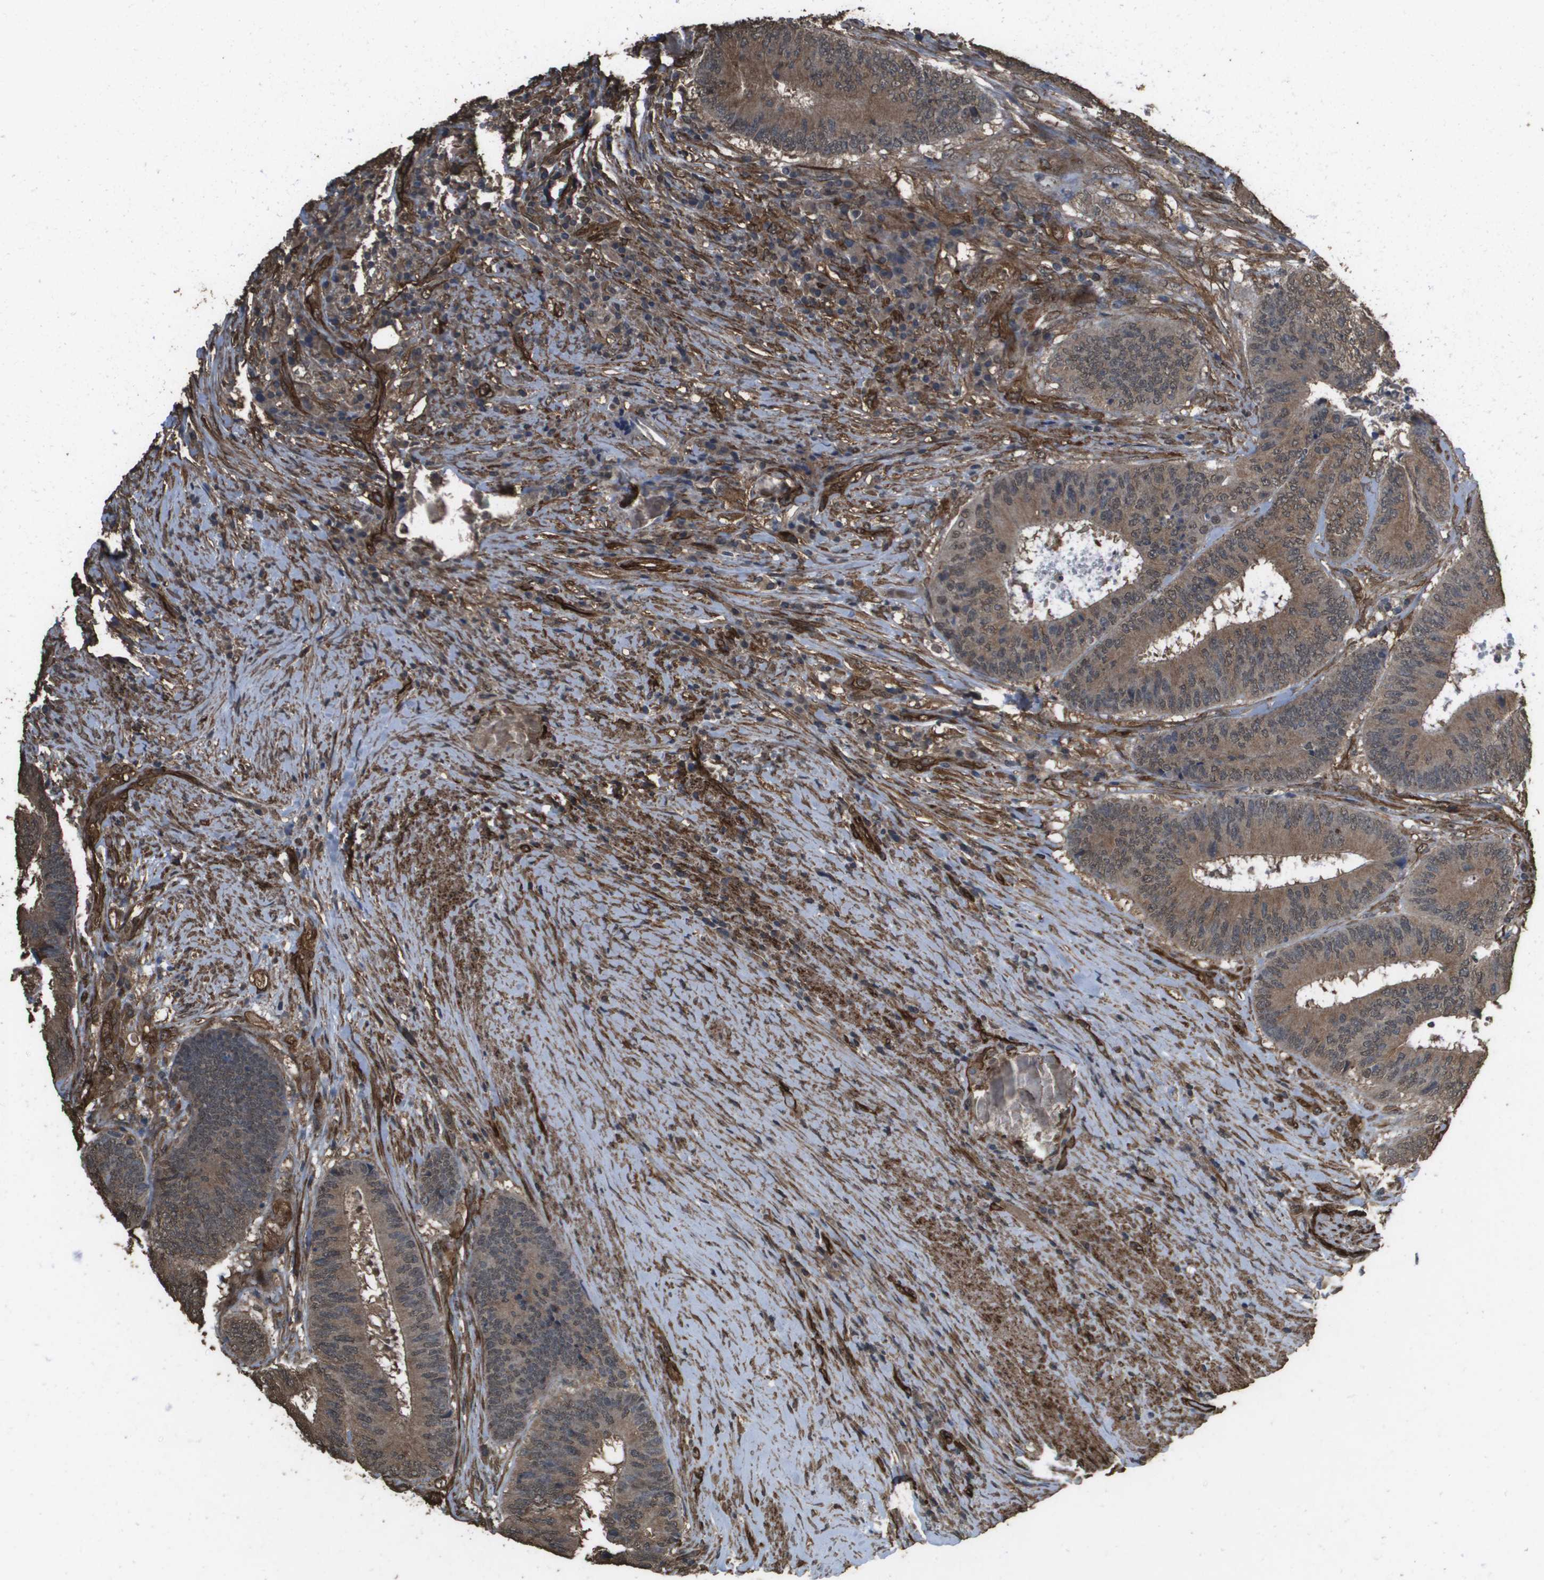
{"staining": {"intensity": "moderate", "quantity": ">75%", "location": "cytoplasmic/membranous,nuclear"}, "tissue": "colorectal cancer", "cell_type": "Tumor cells", "image_type": "cancer", "snomed": [{"axis": "morphology", "description": "Adenocarcinoma, NOS"}, {"axis": "topography", "description": "Rectum"}], "caption": "Adenocarcinoma (colorectal) tissue displays moderate cytoplasmic/membranous and nuclear positivity in approximately >75% of tumor cells", "gene": "AAMP", "patient": {"sex": "male", "age": 72}}